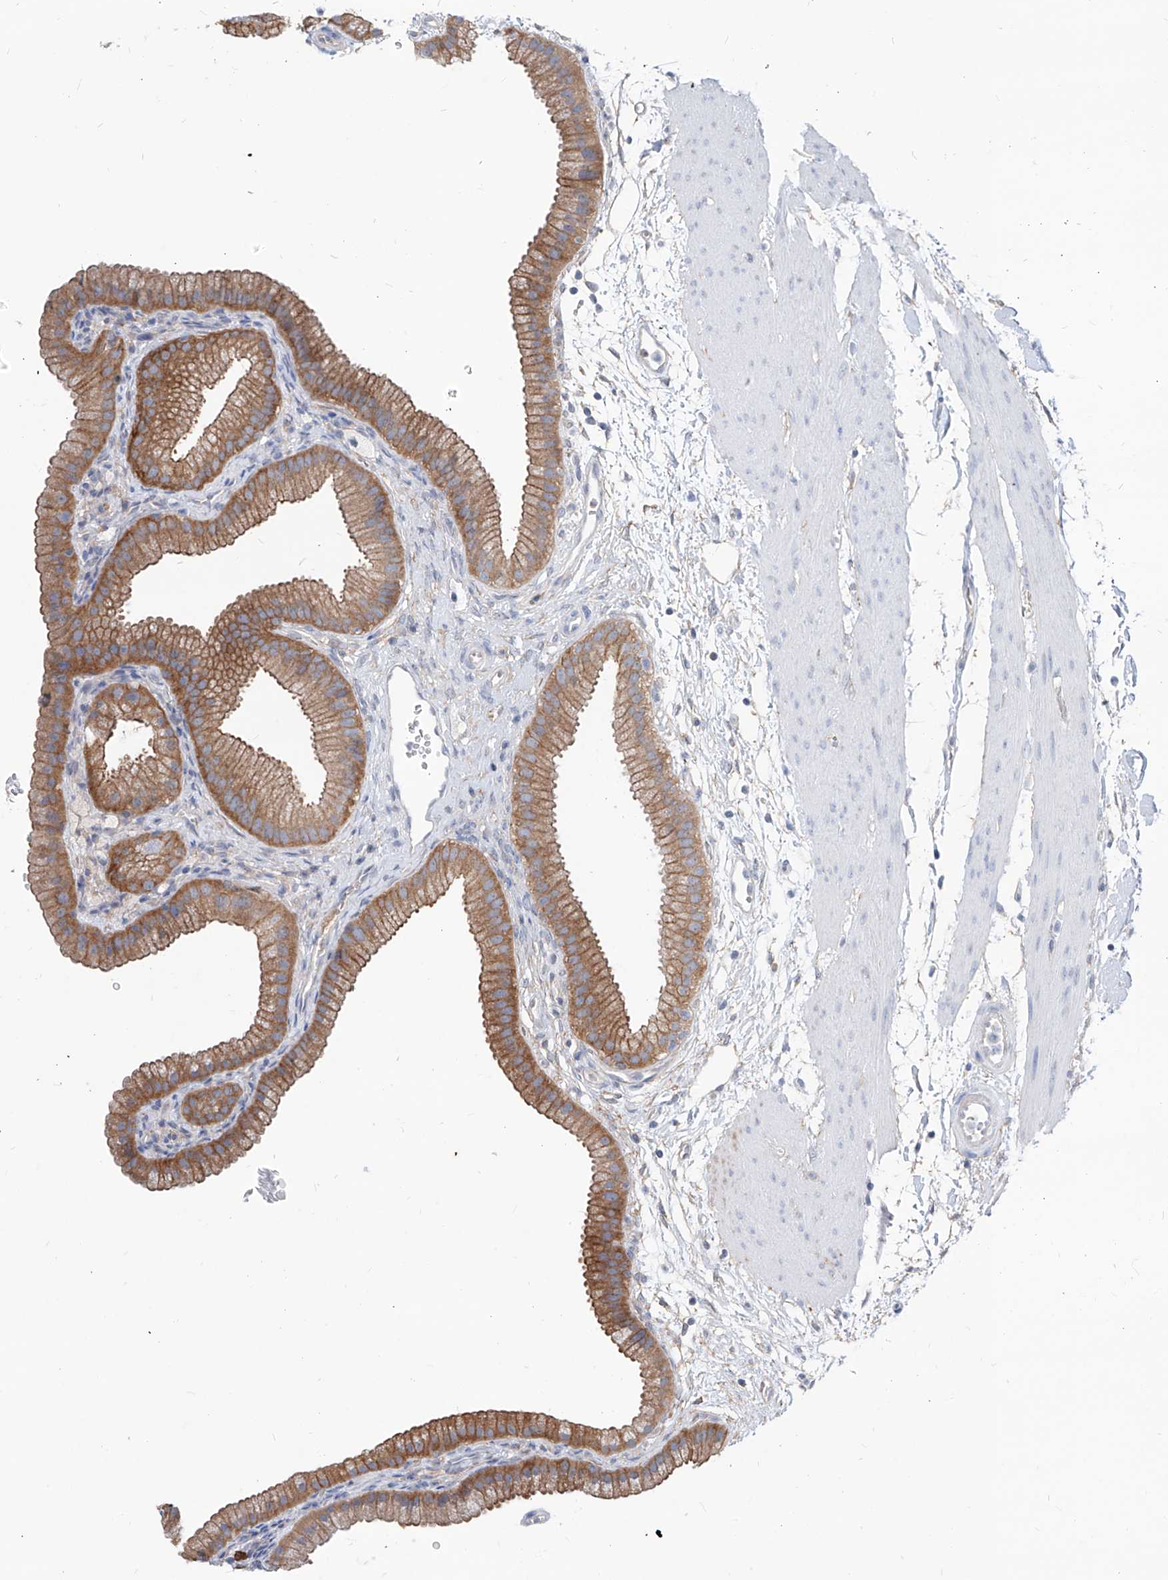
{"staining": {"intensity": "moderate", "quantity": ">75%", "location": "cytoplasmic/membranous"}, "tissue": "gallbladder", "cell_type": "Glandular cells", "image_type": "normal", "snomed": [{"axis": "morphology", "description": "Normal tissue, NOS"}, {"axis": "topography", "description": "Gallbladder"}], "caption": "The immunohistochemical stain labels moderate cytoplasmic/membranous staining in glandular cells of normal gallbladder. (Stains: DAB in brown, nuclei in blue, Microscopy: brightfield microscopy at high magnification).", "gene": "AKAP10", "patient": {"sex": "female", "age": 64}}